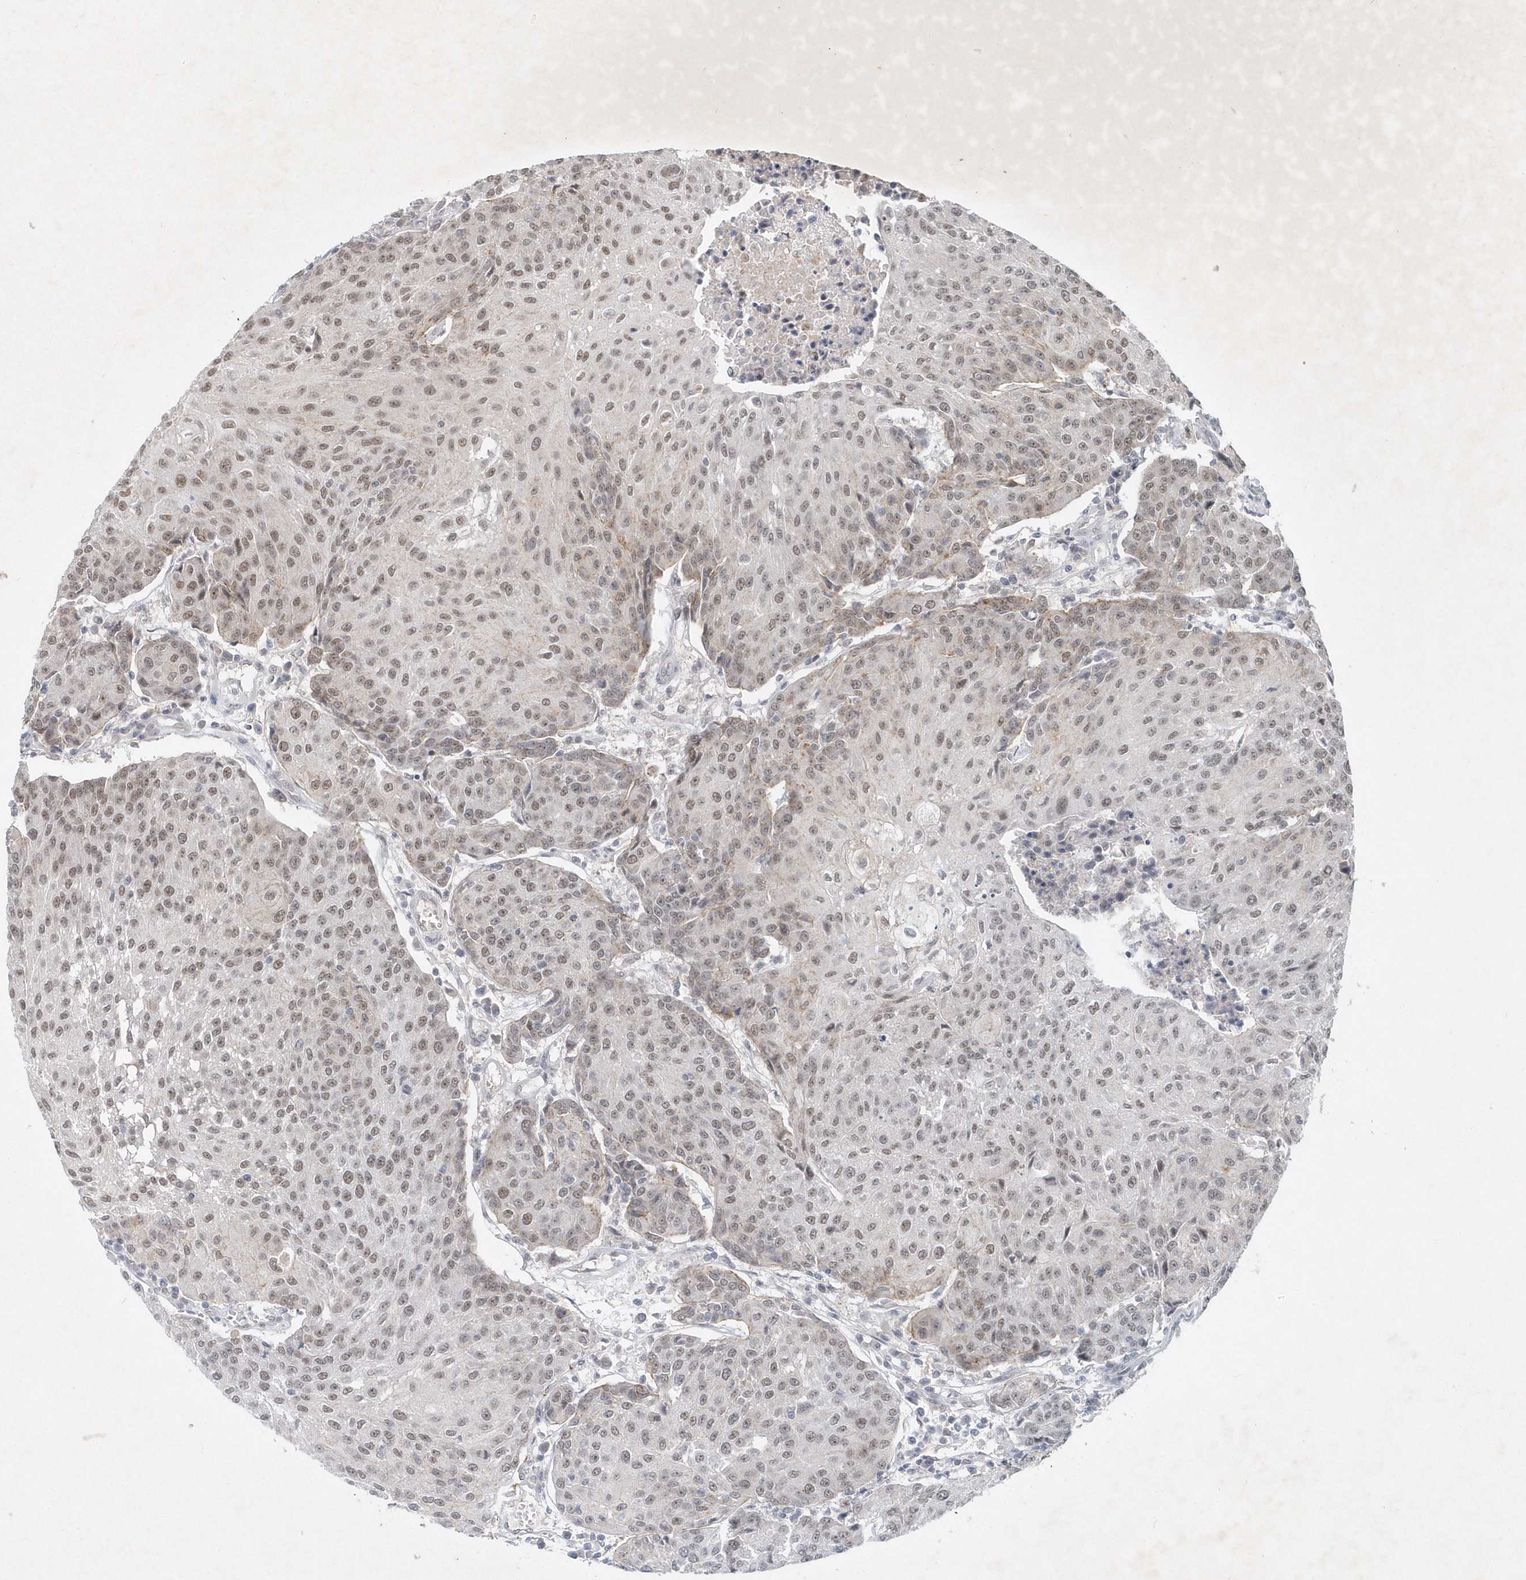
{"staining": {"intensity": "moderate", "quantity": ">75%", "location": "nuclear"}, "tissue": "urothelial cancer", "cell_type": "Tumor cells", "image_type": "cancer", "snomed": [{"axis": "morphology", "description": "Urothelial carcinoma, High grade"}, {"axis": "topography", "description": "Urinary bladder"}], "caption": "This image exhibits immunohistochemistry (IHC) staining of urothelial cancer, with medium moderate nuclear expression in about >75% of tumor cells.", "gene": "ZBTB9", "patient": {"sex": "female", "age": 85}}